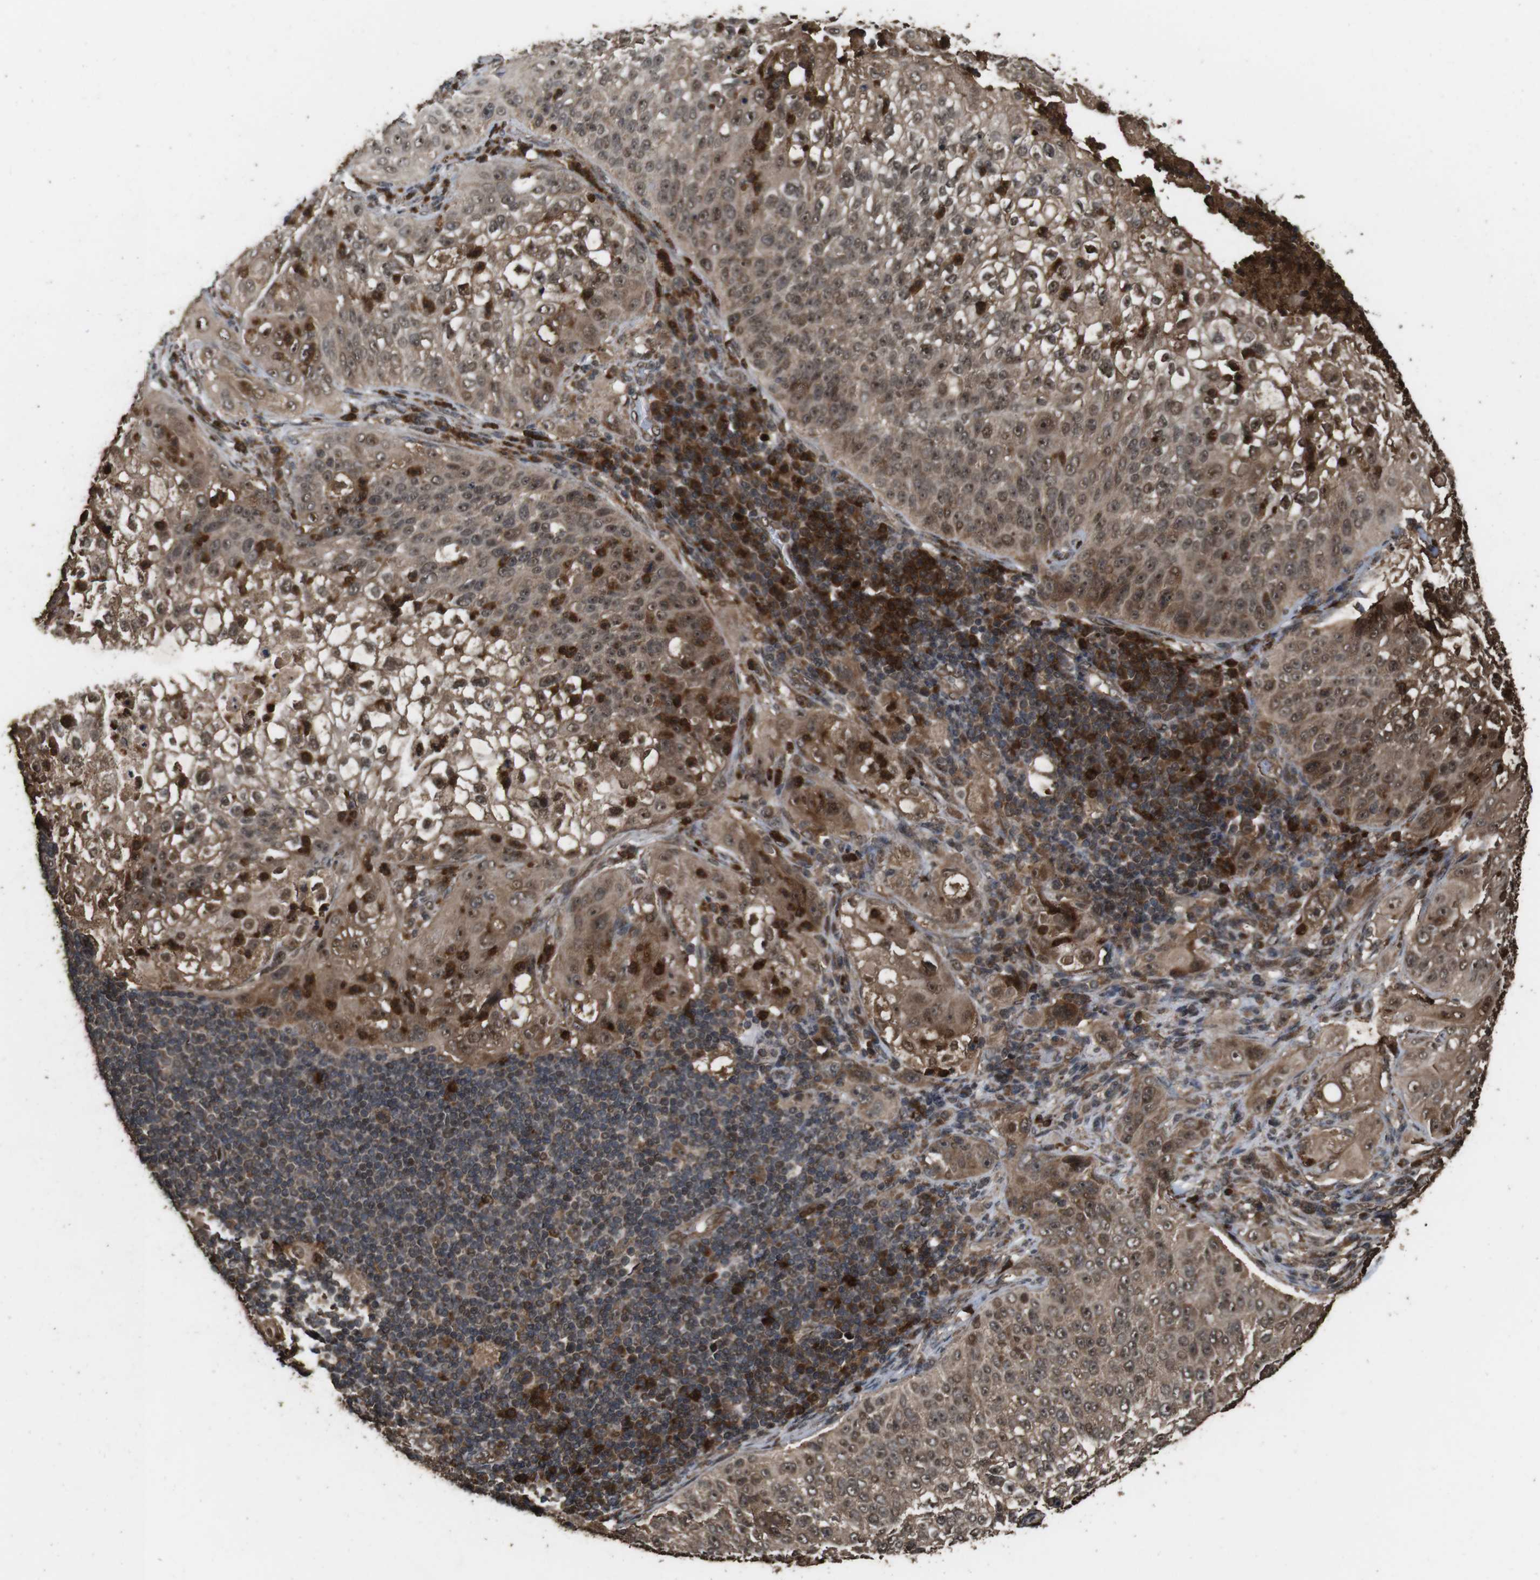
{"staining": {"intensity": "moderate", "quantity": ">75%", "location": "cytoplasmic/membranous,nuclear"}, "tissue": "lung cancer", "cell_type": "Tumor cells", "image_type": "cancer", "snomed": [{"axis": "morphology", "description": "Inflammation, NOS"}, {"axis": "morphology", "description": "Squamous cell carcinoma, NOS"}, {"axis": "topography", "description": "Lymph node"}, {"axis": "topography", "description": "Soft tissue"}, {"axis": "topography", "description": "Lung"}], "caption": "Lung cancer stained with IHC shows moderate cytoplasmic/membranous and nuclear positivity in approximately >75% of tumor cells. (Stains: DAB in brown, nuclei in blue, Microscopy: brightfield microscopy at high magnification).", "gene": "RRAS2", "patient": {"sex": "male", "age": 66}}